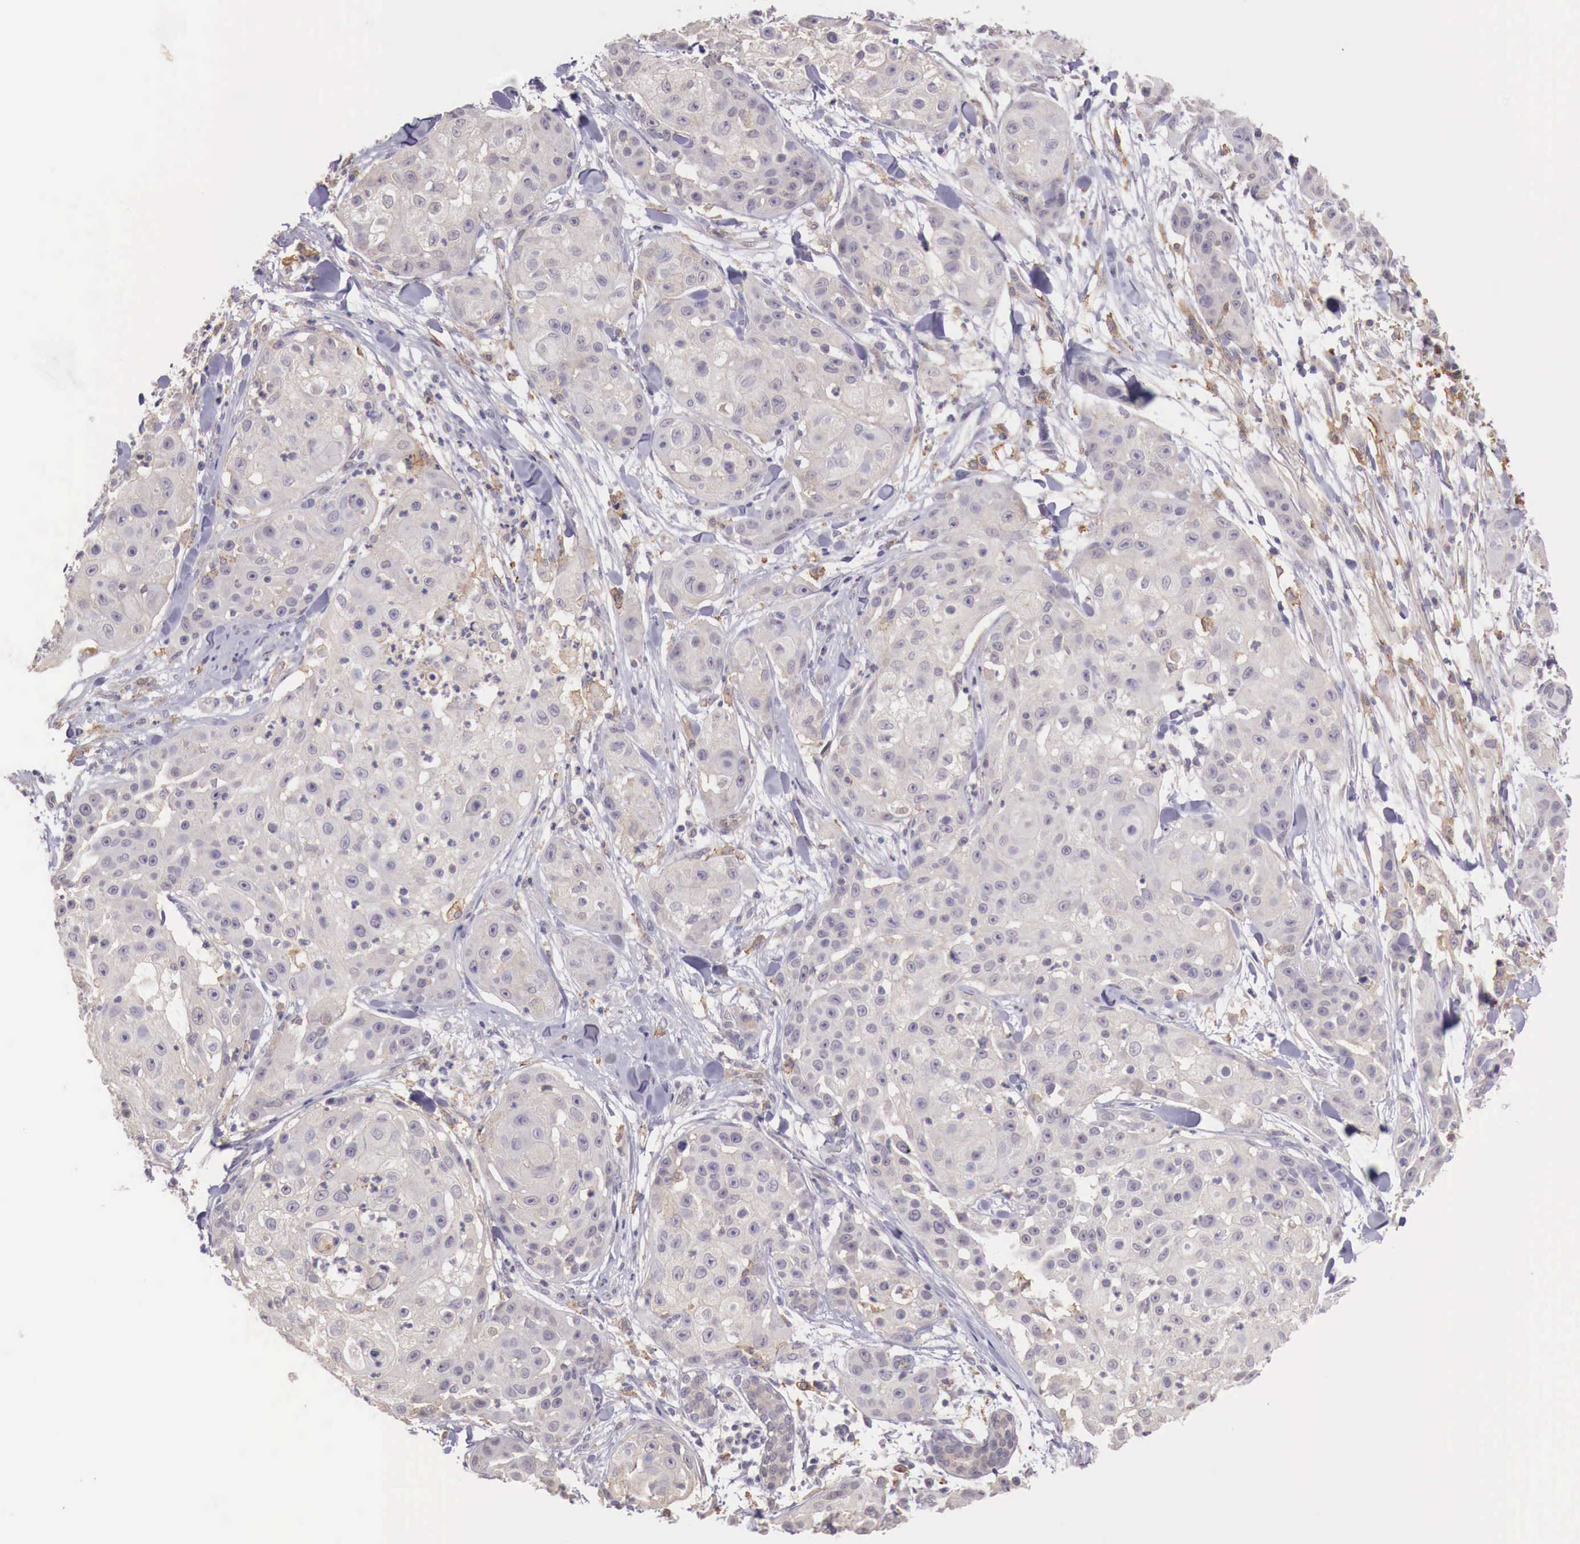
{"staining": {"intensity": "weak", "quantity": "<25%", "location": "cytoplasmic/membranous"}, "tissue": "skin cancer", "cell_type": "Tumor cells", "image_type": "cancer", "snomed": [{"axis": "morphology", "description": "Squamous cell carcinoma, NOS"}, {"axis": "topography", "description": "Skin"}], "caption": "Tumor cells are negative for brown protein staining in skin cancer.", "gene": "CHRDL1", "patient": {"sex": "female", "age": 57}}